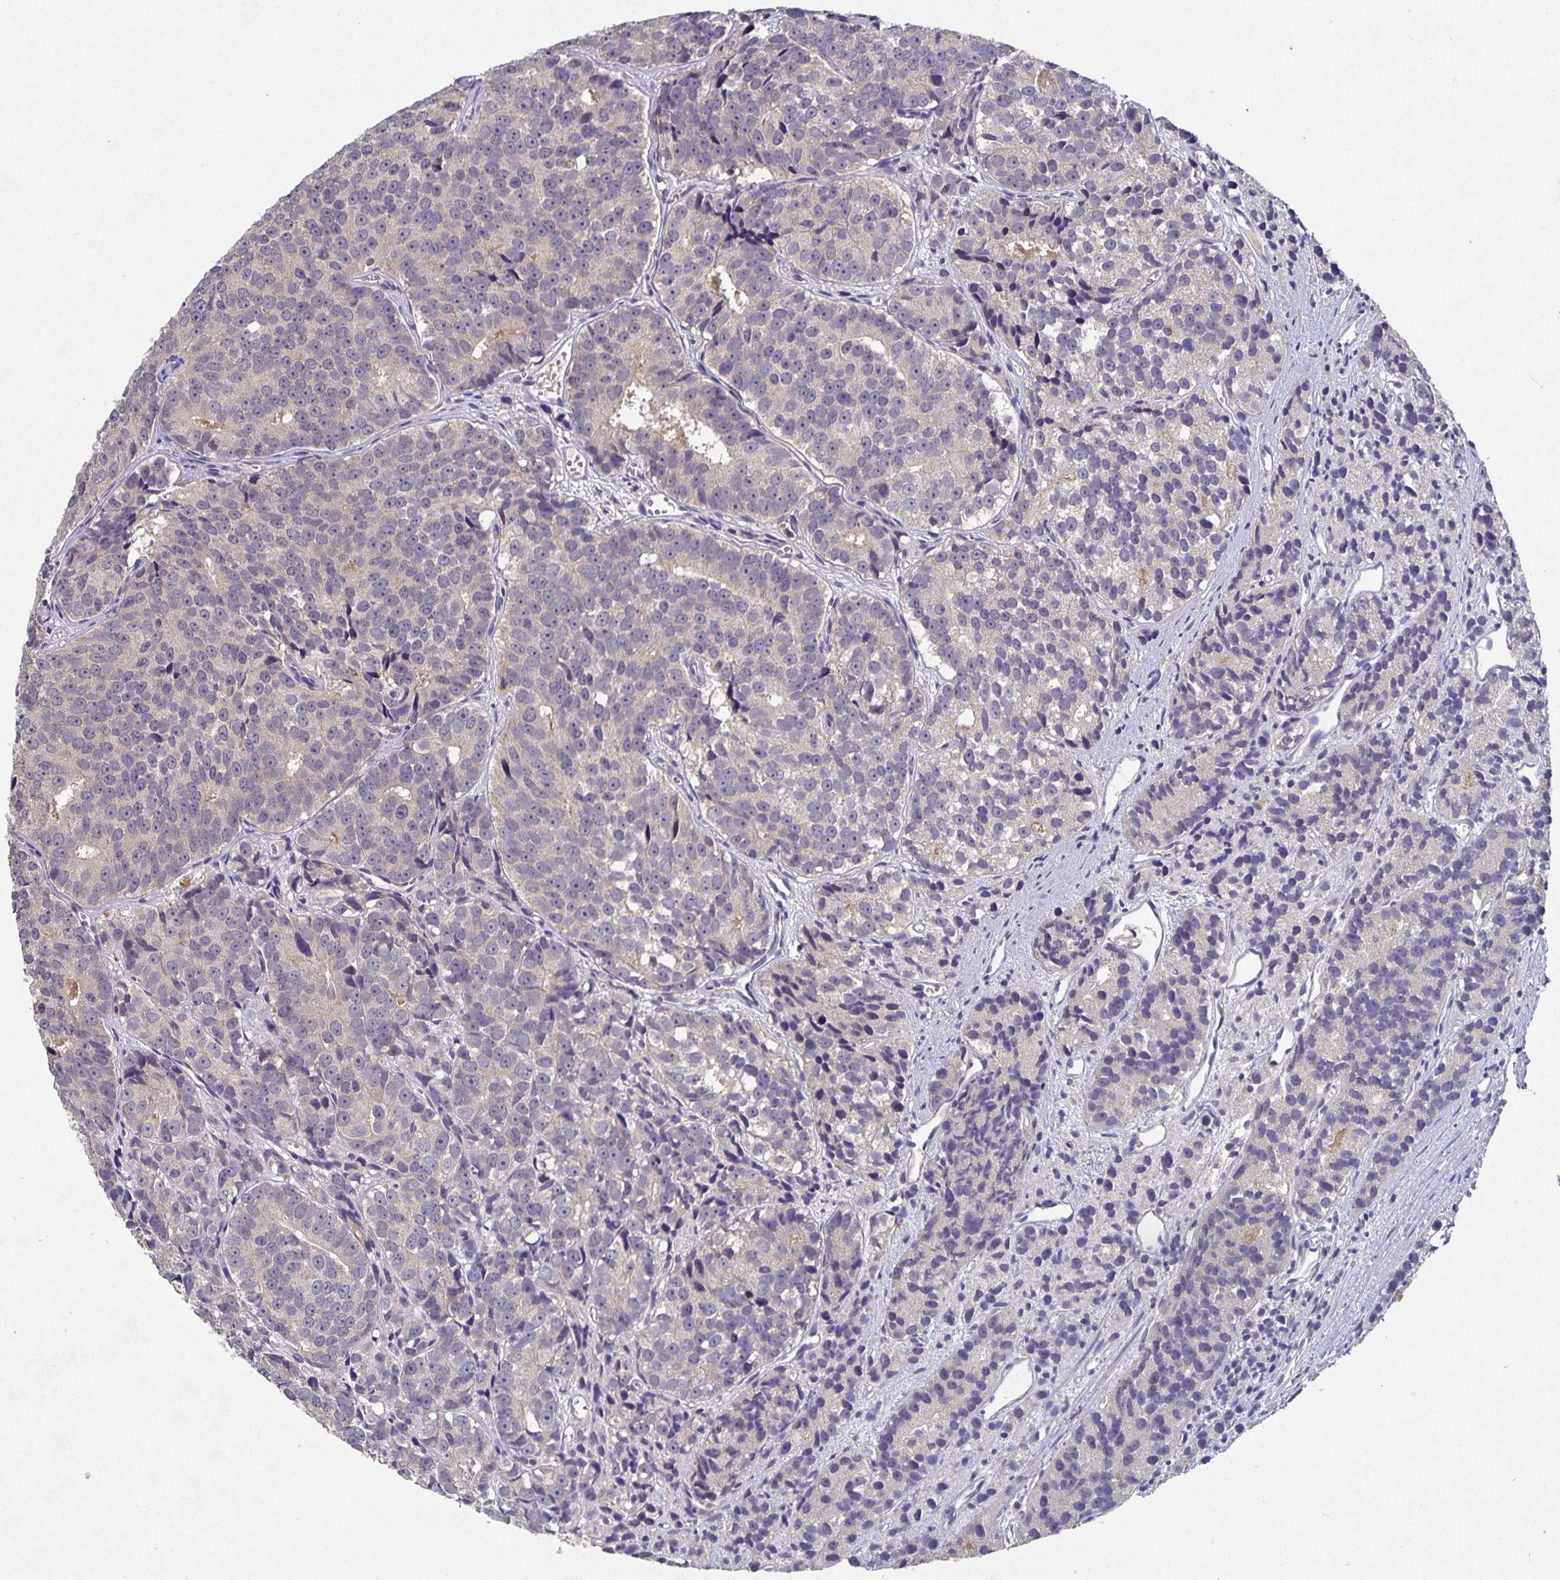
{"staining": {"intensity": "negative", "quantity": "none", "location": "none"}, "tissue": "prostate cancer", "cell_type": "Tumor cells", "image_type": "cancer", "snomed": [{"axis": "morphology", "description": "Adenocarcinoma, High grade"}, {"axis": "topography", "description": "Prostate"}], "caption": "Protein analysis of prostate cancer reveals no significant positivity in tumor cells.", "gene": "HEPN1", "patient": {"sex": "male", "age": 77}}